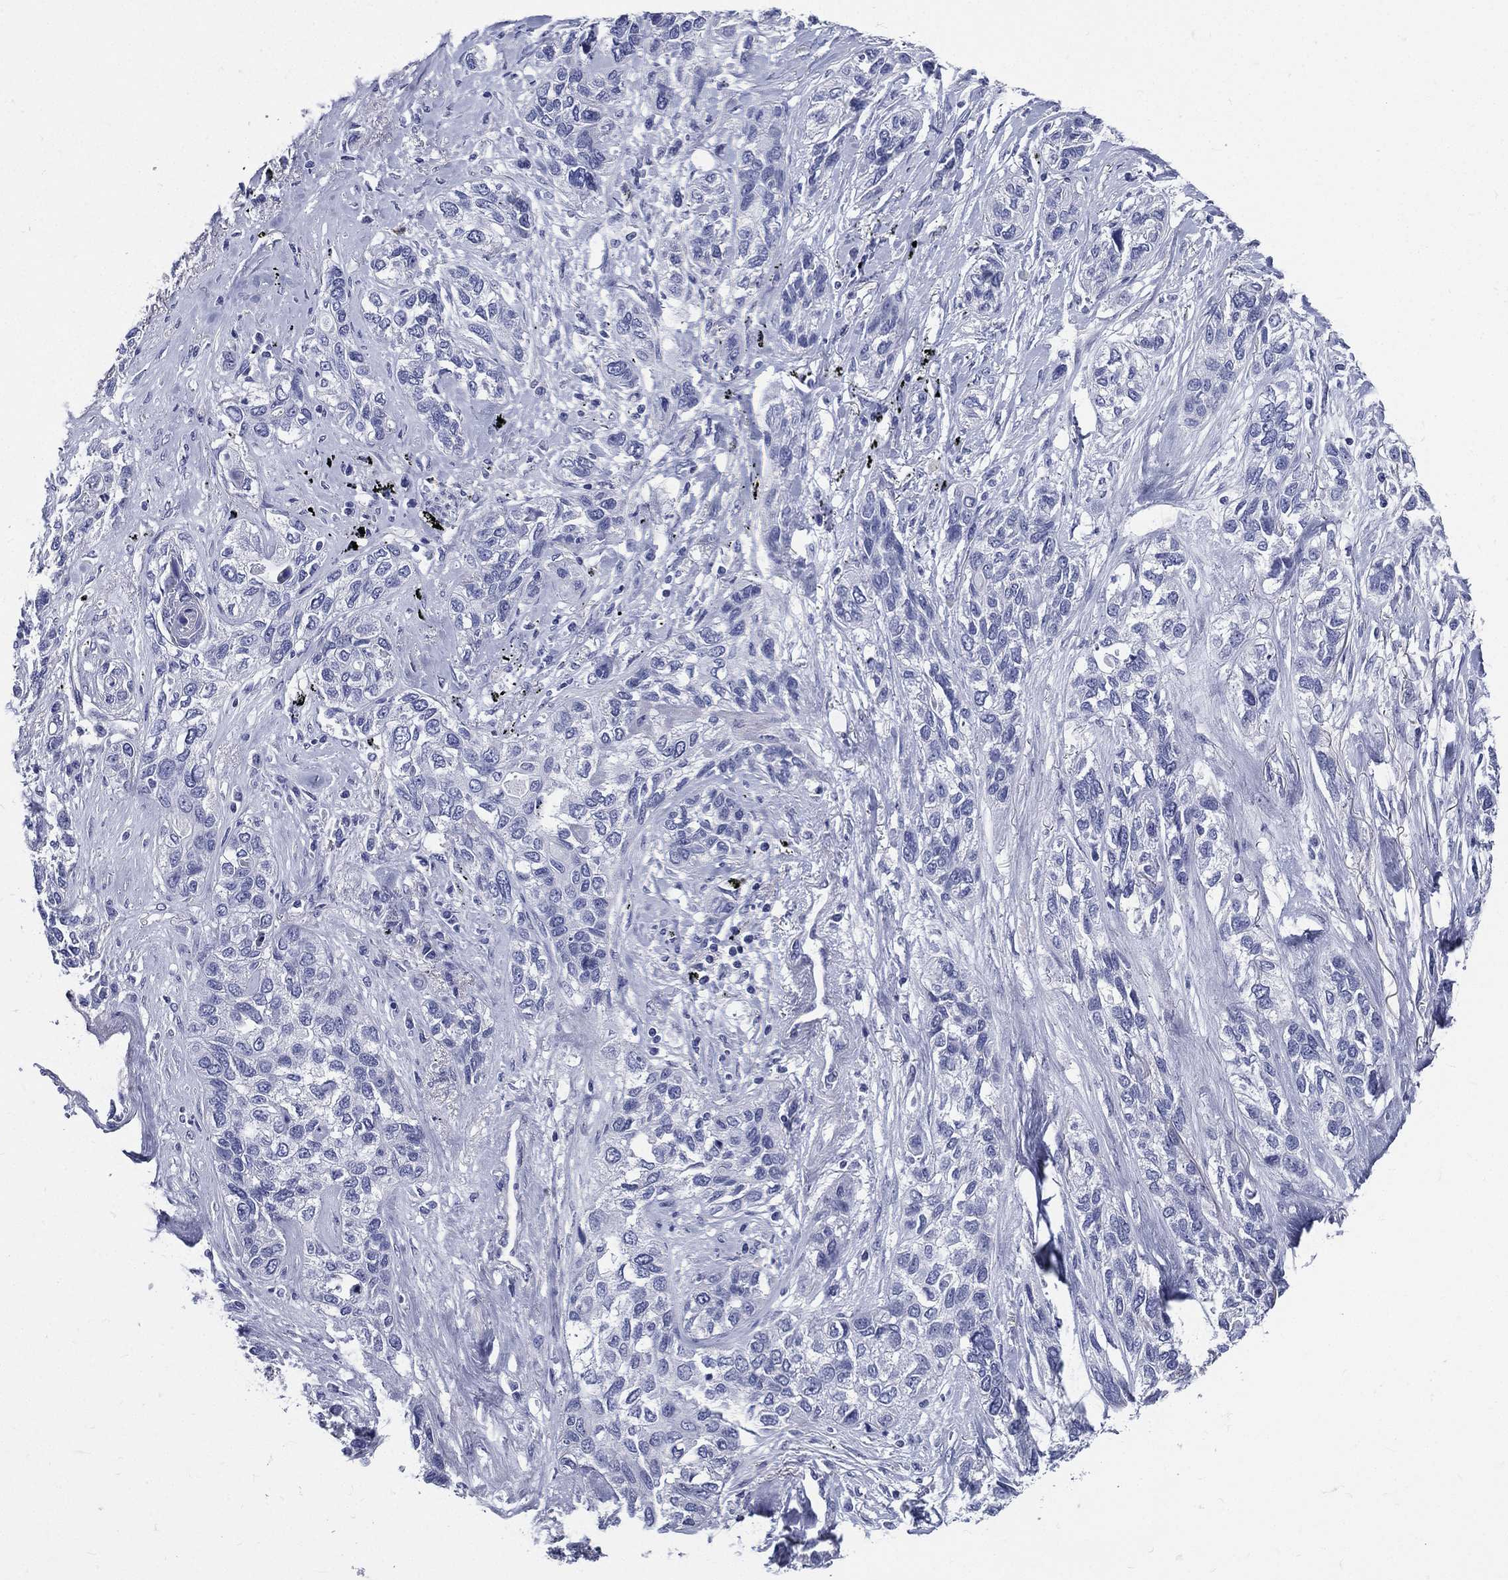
{"staining": {"intensity": "negative", "quantity": "none", "location": "none"}, "tissue": "lung cancer", "cell_type": "Tumor cells", "image_type": "cancer", "snomed": [{"axis": "morphology", "description": "Squamous cell carcinoma, NOS"}, {"axis": "topography", "description": "Lung"}], "caption": "Human lung cancer stained for a protein using immunohistochemistry (IHC) displays no expression in tumor cells.", "gene": "DPYS", "patient": {"sex": "female", "age": 70}}